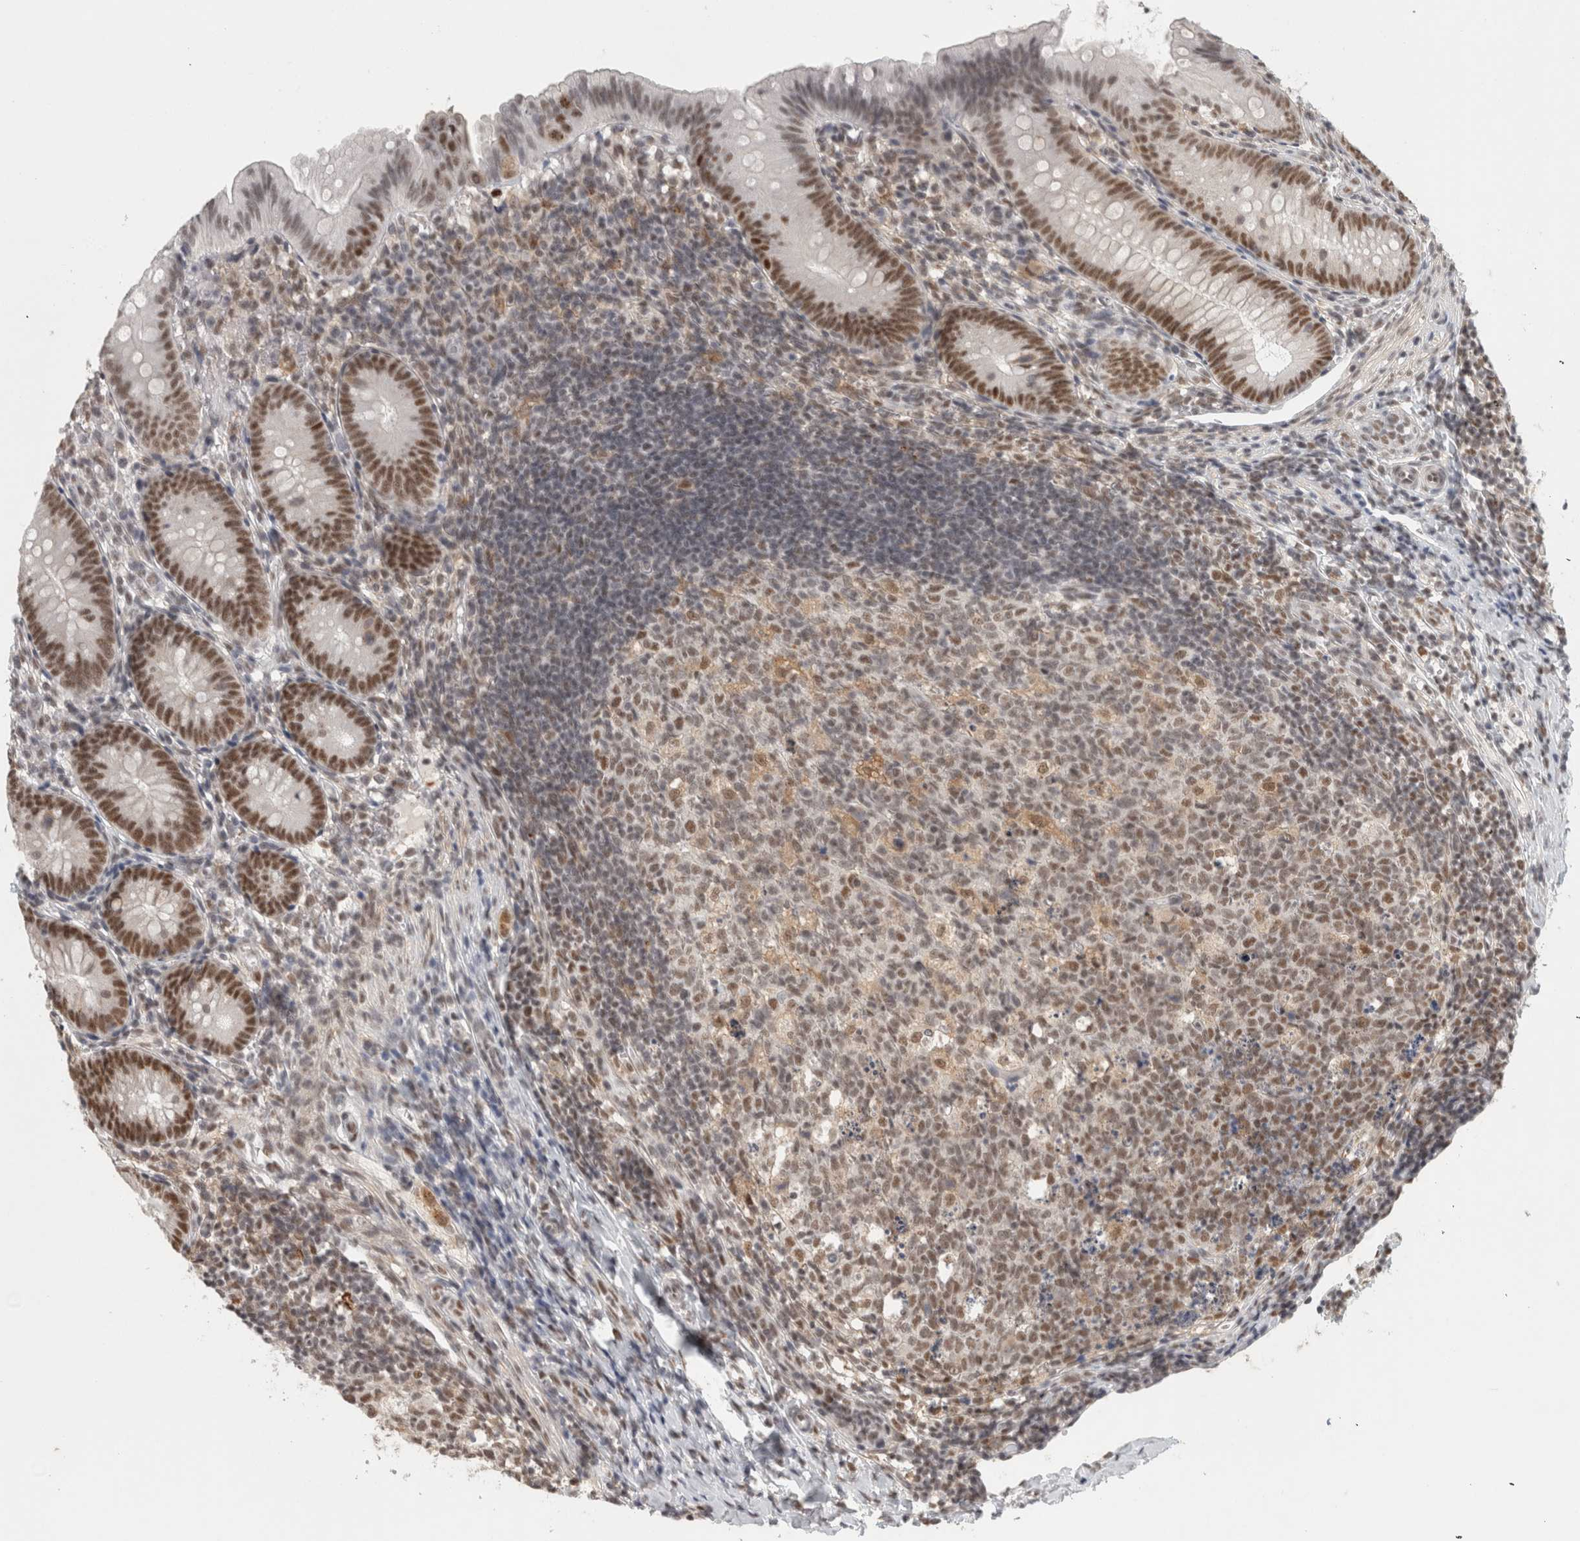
{"staining": {"intensity": "moderate", "quantity": ">75%", "location": "nuclear"}, "tissue": "appendix", "cell_type": "Glandular cells", "image_type": "normal", "snomed": [{"axis": "morphology", "description": "Normal tissue, NOS"}, {"axis": "topography", "description": "Appendix"}], "caption": "A high-resolution micrograph shows immunohistochemistry (IHC) staining of benign appendix, which reveals moderate nuclear expression in about >75% of glandular cells. The staining is performed using DAB brown chromogen to label protein expression. The nuclei are counter-stained blue using hematoxylin.", "gene": "ZNF830", "patient": {"sex": "male", "age": 1}}